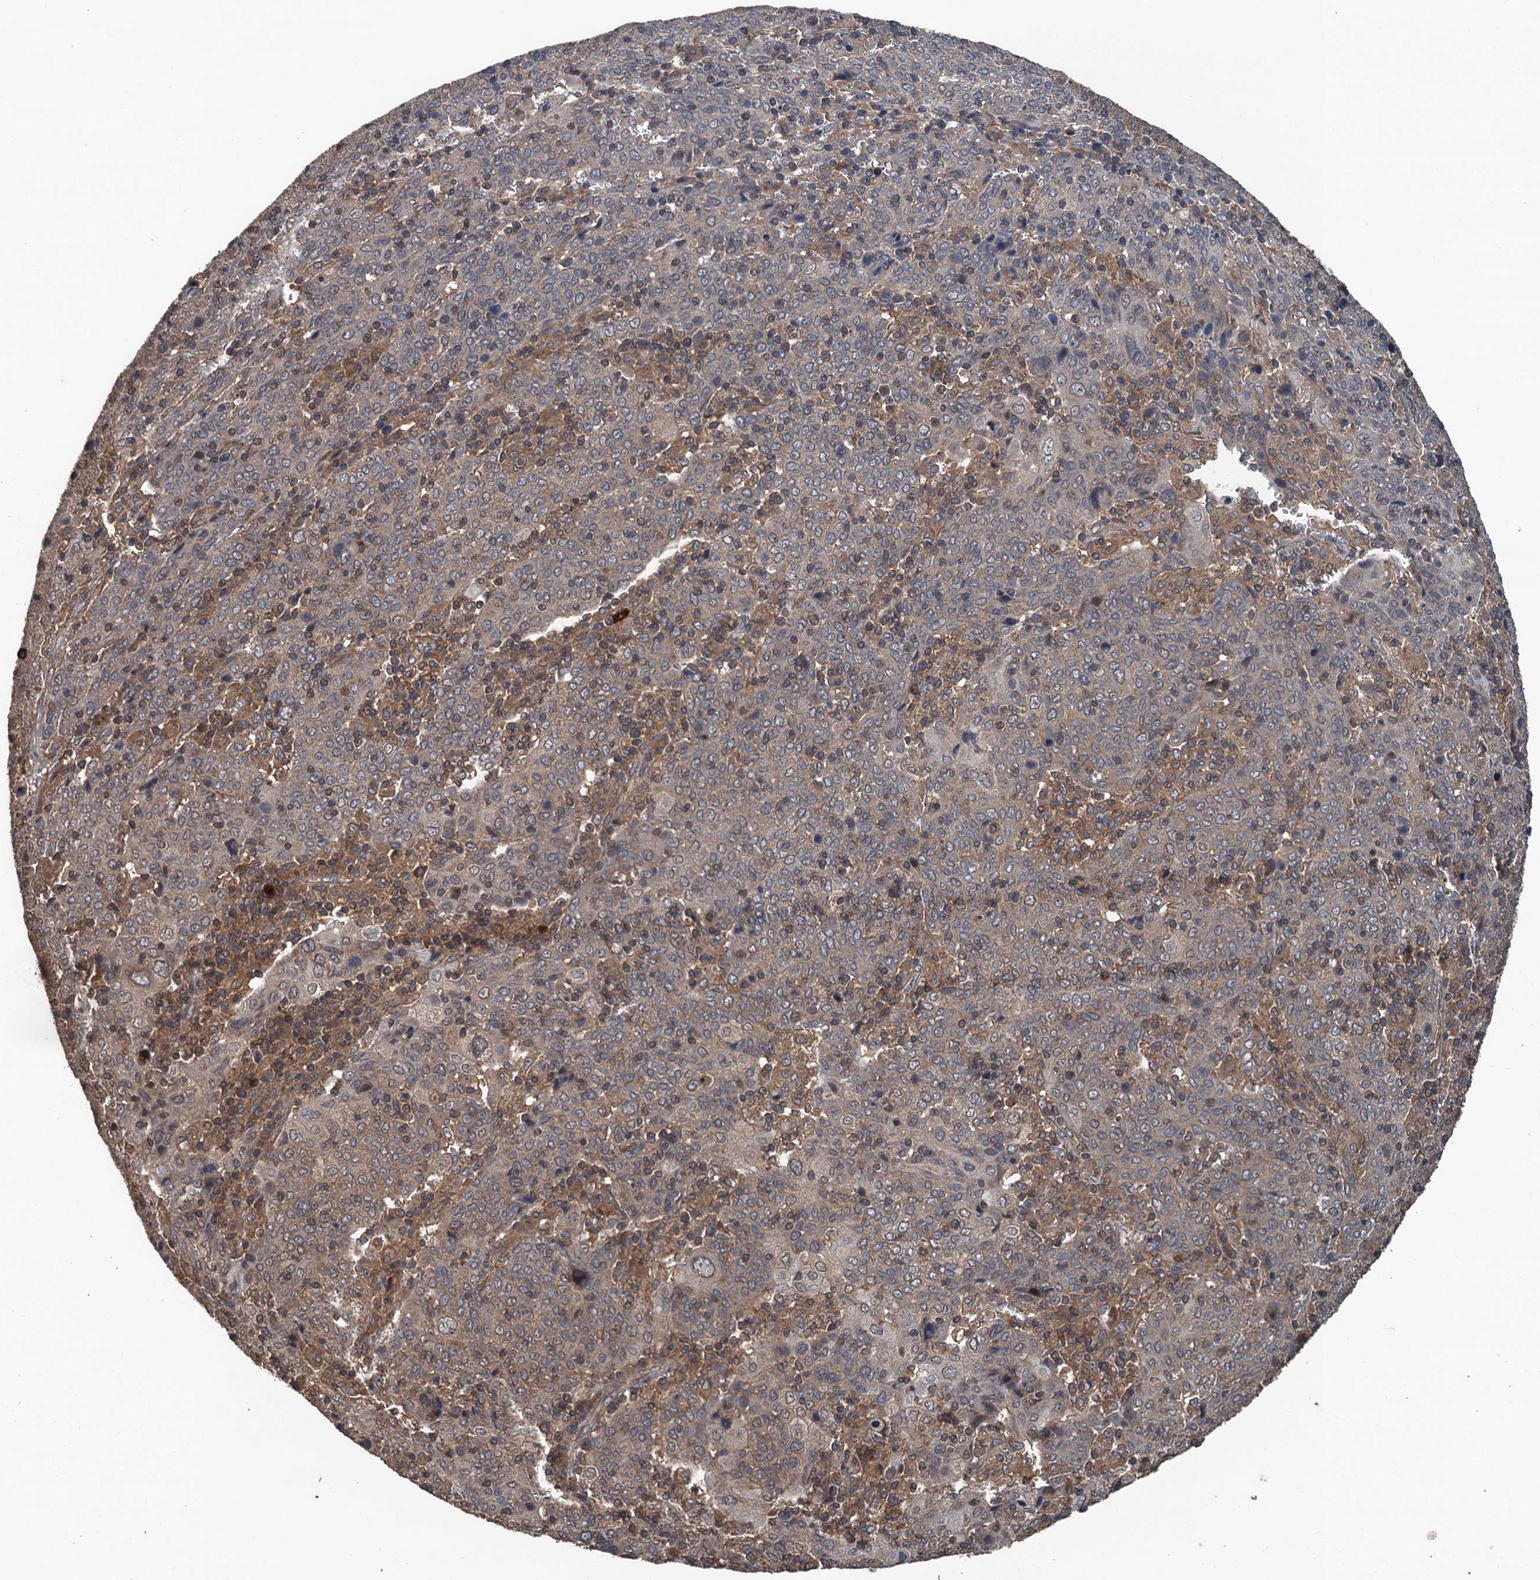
{"staining": {"intensity": "weak", "quantity": "<25%", "location": "cytoplasmic/membranous"}, "tissue": "cervical cancer", "cell_type": "Tumor cells", "image_type": "cancer", "snomed": [{"axis": "morphology", "description": "Squamous cell carcinoma, NOS"}, {"axis": "topography", "description": "Cervix"}], "caption": "Immunohistochemistry of cervical squamous cell carcinoma exhibits no staining in tumor cells.", "gene": "BORCS5", "patient": {"sex": "female", "age": 67}}